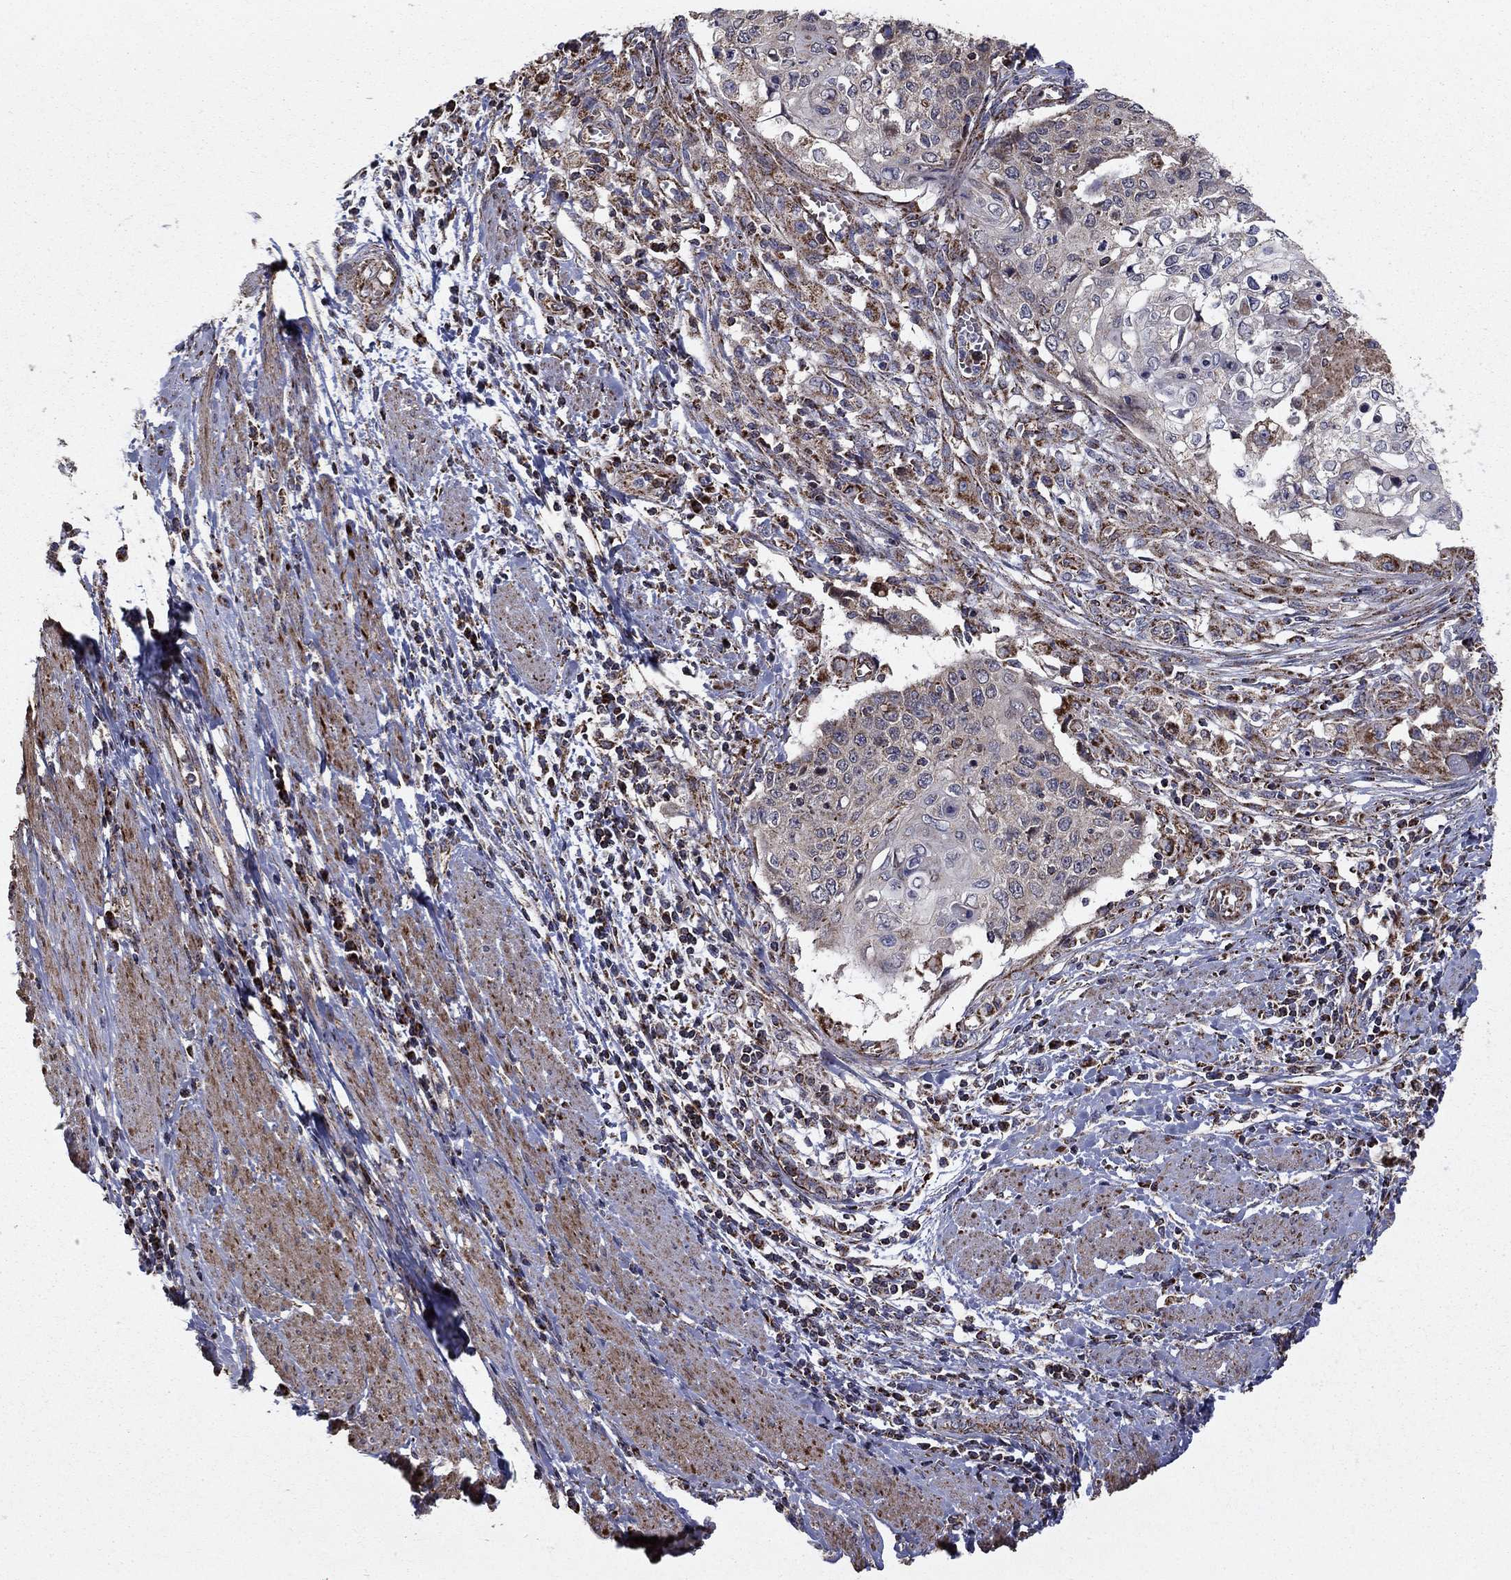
{"staining": {"intensity": "moderate", "quantity": "<25%", "location": "cytoplasmic/membranous"}, "tissue": "cervical cancer", "cell_type": "Tumor cells", "image_type": "cancer", "snomed": [{"axis": "morphology", "description": "Squamous cell carcinoma, NOS"}, {"axis": "topography", "description": "Cervix"}], "caption": "Cervical cancer (squamous cell carcinoma) stained with a protein marker displays moderate staining in tumor cells.", "gene": "NDUFS8", "patient": {"sex": "female", "age": 39}}